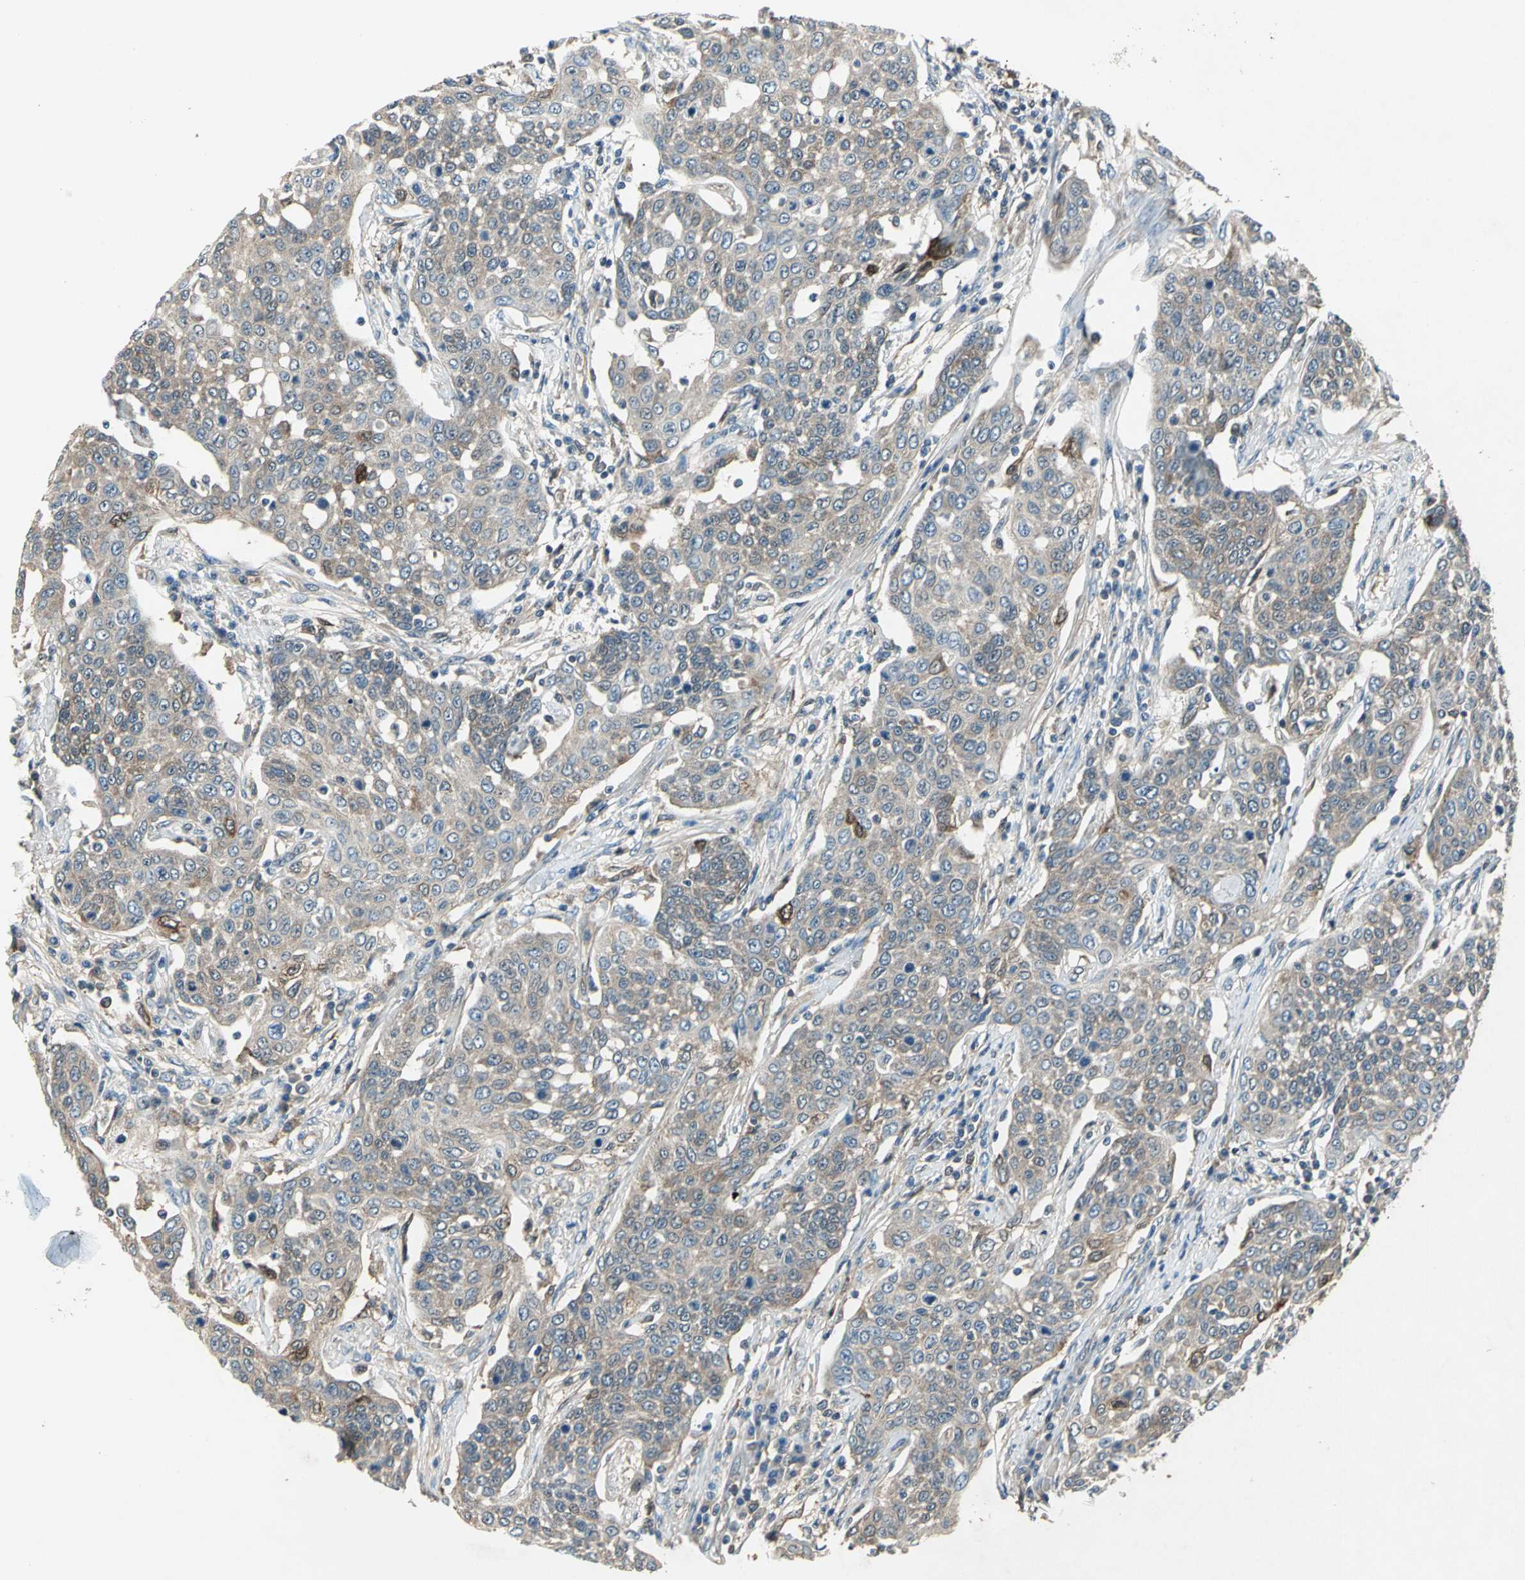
{"staining": {"intensity": "weak", "quantity": ">75%", "location": "cytoplasmic/membranous"}, "tissue": "cervical cancer", "cell_type": "Tumor cells", "image_type": "cancer", "snomed": [{"axis": "morphology", "description": "Squamous cell carcinoma, NOS"}, {"axis": "topography", "description": "Cervix"}], "caption": "A histopathology image of human squamous cell carcinoma (cervical) stained for a protein reveals weak cytoplasmic/membranous brown staining in tumor cells. The staining was performed using DAB (3,3'-diaminobenzidine), with brown indicating positive protein expression. Nuclei are stained blue with hematoxylin.", "gene": "RRM2B", "patient": {"sex": "female", "age": 34}}